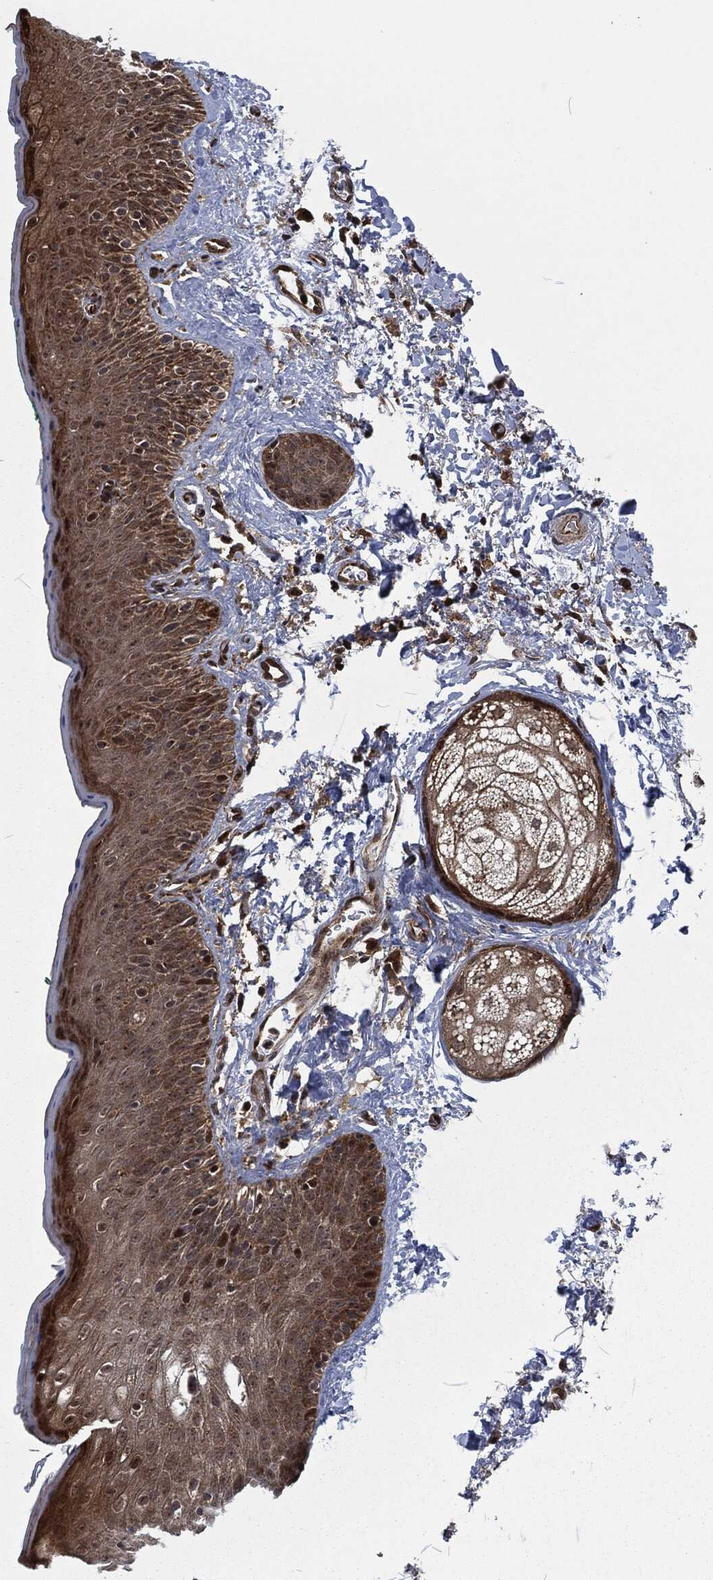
{"staining": {"intensity": "strong", "quantity": "25%-75%", "location": "cytoplasmic/membranous,nuclear"}, "tissue": "vagina", "cell_type": "Squamous epithelial cells", "image_type": "normal", "snomed": [{"axis": "morphology", "description": "Normal tissue, NOS"}, {"axis": "topography", "description": "Vagina"}], "caption": "The histopathology image reveals staining of normal vagina, revealing strong cytoplasmic/membranous,nuclear protein staining (brown color) within squamous epithelial cells.", "gene": "CMPK2", "patient": {"sex": "female", "age": 66}}